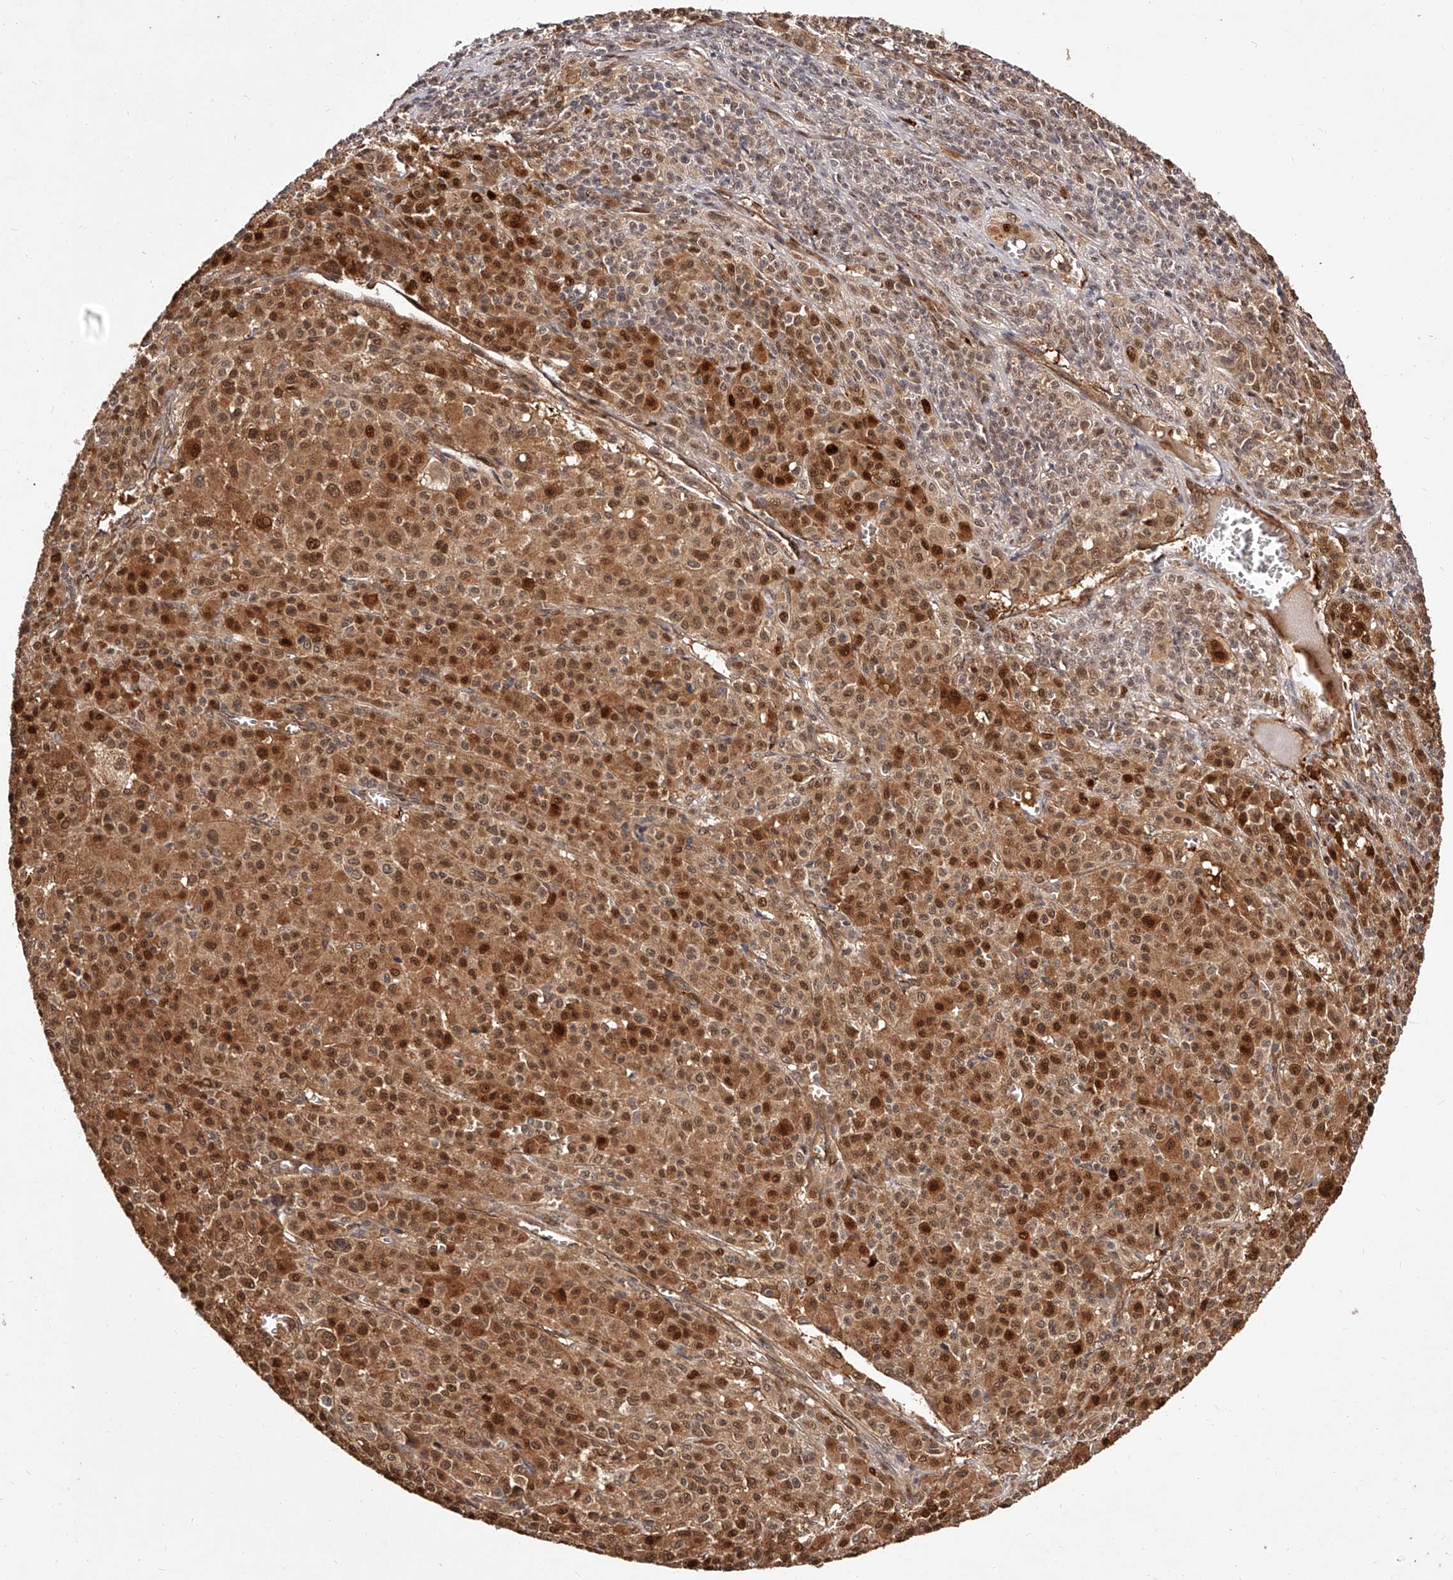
{"staining": {"intensity": "moderate", "quantity": ">75%", "location": "cytoplasmic/membranous,nuclear"}, "tissue": "melanoma", "cell_type": "Tumor cells", "image_type": "cancer", "snomed": [{"axis": "morphology", "description": "Malignant melanoma, Metastatic site"}, {"axis": "topography", "description": "Skin"}], "caption": "A photomicrograph of malignant melanoma (metastatic site) stained for a protein demonstrates moderate cytoplasmic/membranous and nuclear brown staining in tumor cells. (Brightfield microscopy of DAB IHC at high magnification).", "gene": "CUL7", "patient": {"sex": "female", "age": 74}}